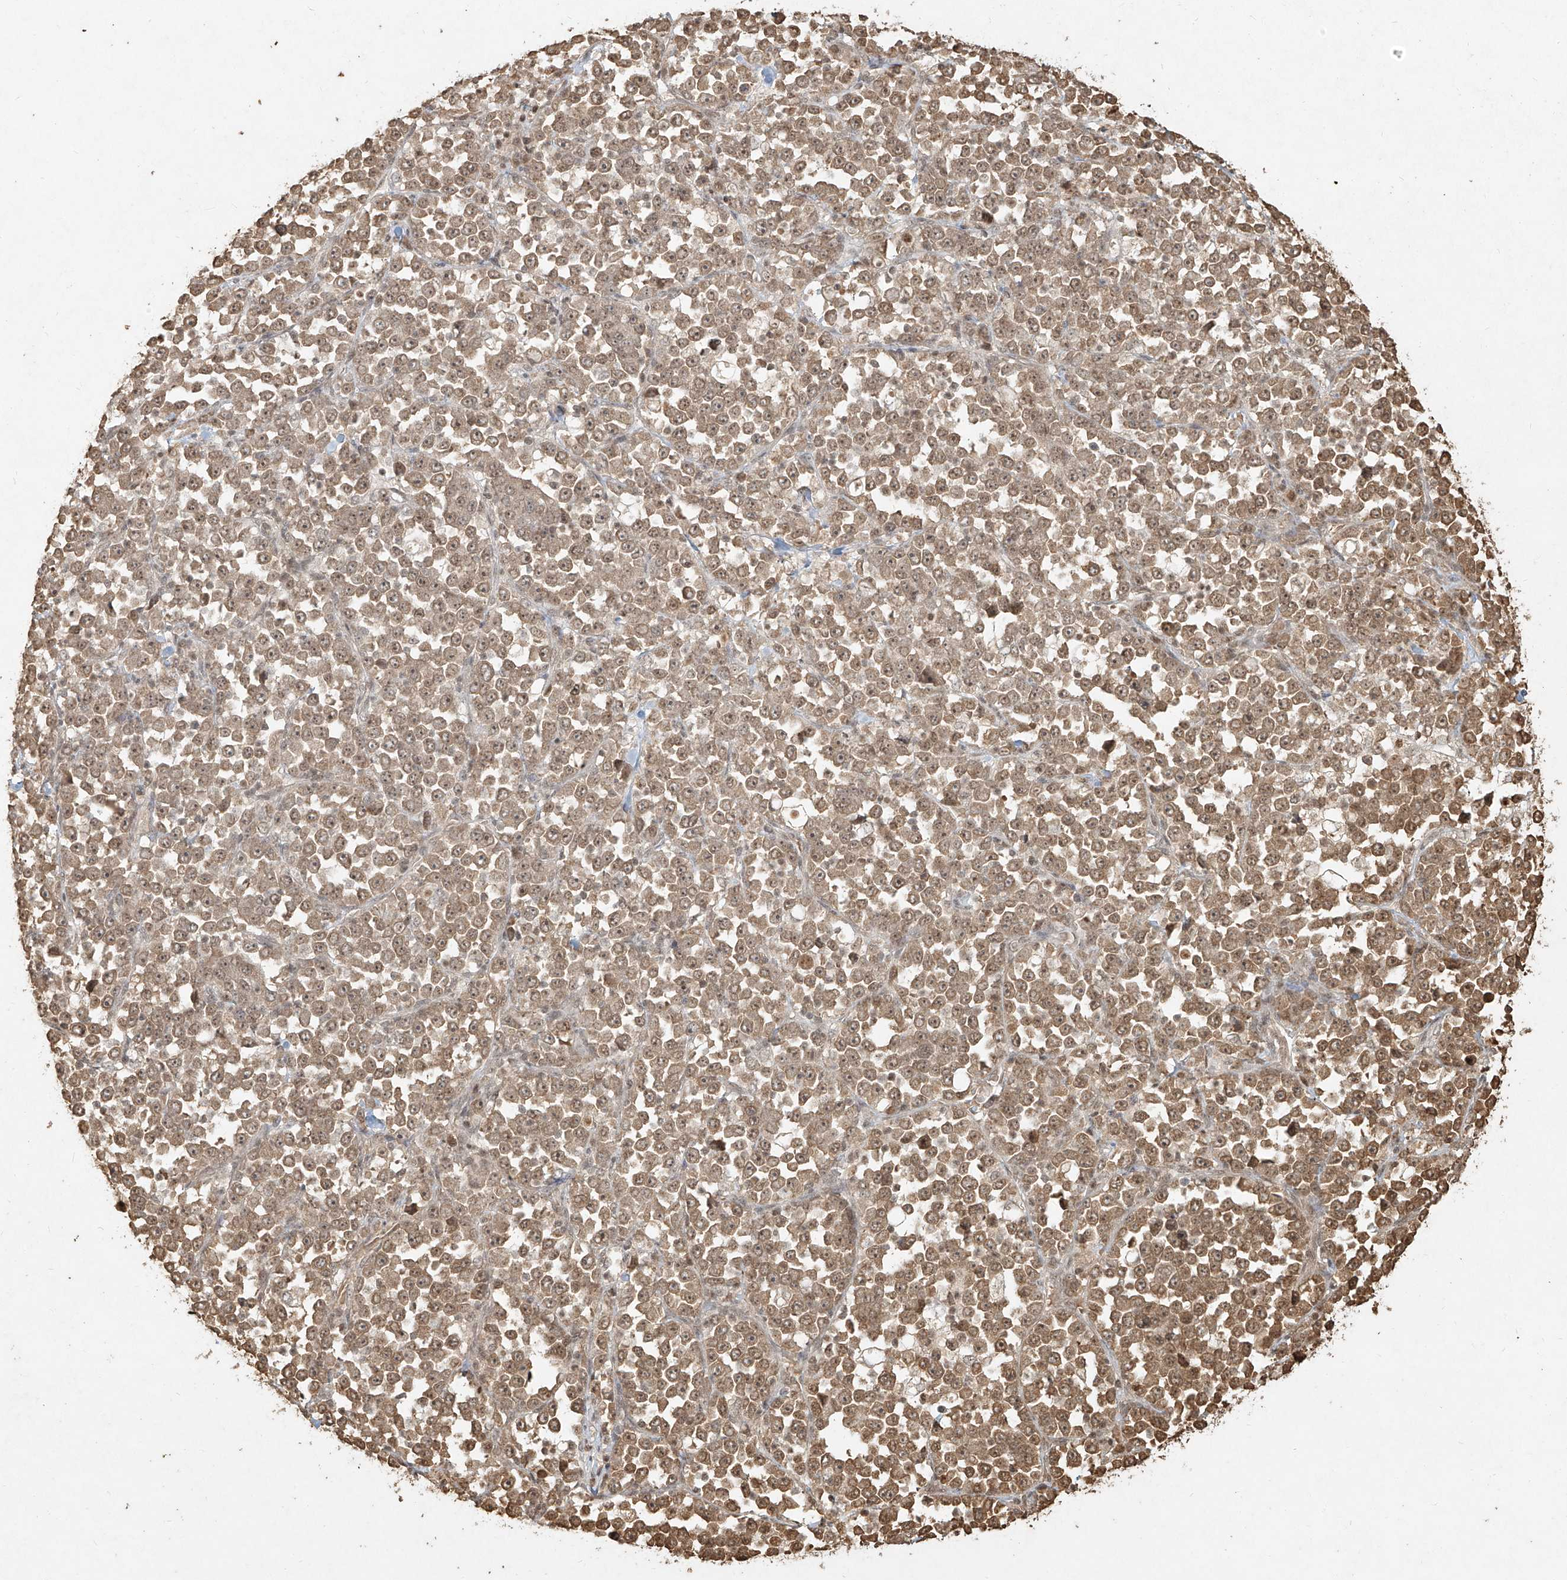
{"staining": {"intensity": "moderate", "quantity": ">75%", "location": "cytoplasmic/membranous,nuclear"}, "tissue": "stomach cancer", "cell_type": "Tumor cells", "image_type": "cancer", "snomed": [{"axis": "morphology", "description": "Normal tissue, NOS"}, {"axis": "morphology", "description": "Adenocarcinoma, NOS"}, {"axis": "topography", "description": "Stomach, upper"}, {"axis": "topography", "description": "Stomach"}], "caption": "The image displays a brown stain indicating the presence of a protein in the cytoplasmic/membranous and nuclear of tumor cells in stomach cancer. Using DAB (brown) and hematoxylin (blue) stains, captured at high magnification using brightfield microscopy.", "gene": "UBE2K", "patient": {"sex": "male", "age": 59}}